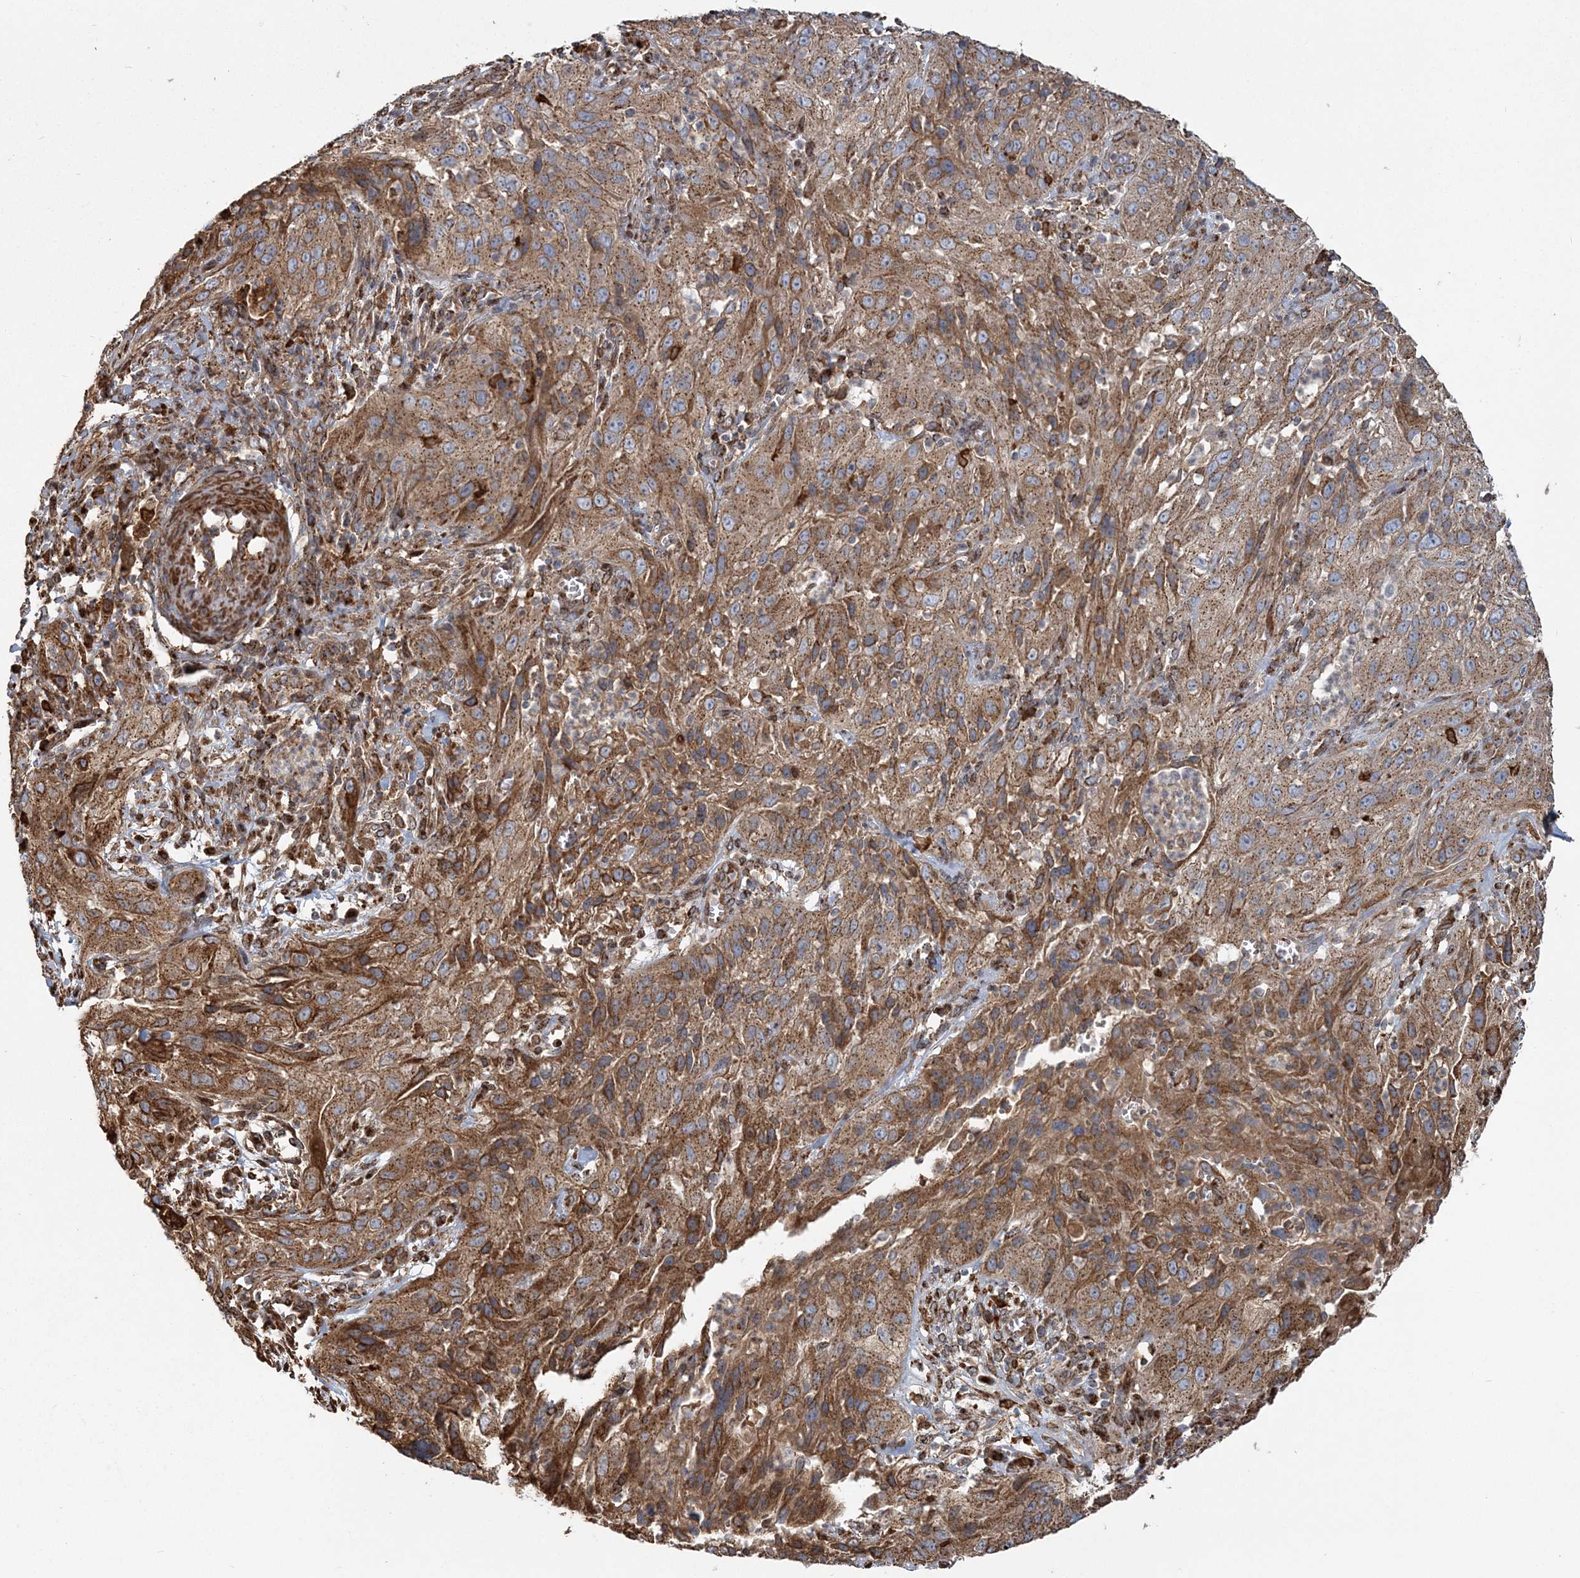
{"staining": {"intensity": "moderate", "quantity": ">75%", "location": "cytoplasmic/membranous"}, "tissue": "cervical cancer", "cell_type": "Tumor cells", "image_type": "cancer", "snomed": [{"axis": "morphology", "description": "Squamous cell carcinoma, NOS"}, {"axis": "topography", "description": "Cervix"}], "caption": "This is a histology image of IHC staining of squamous cell carcinoma (cervical), which shows moderate positivity in the cytoplasmic/membranous of tumor cells.", "gene": "TRAF3IP2", "patient": {"sex": "female", "age": 32}}